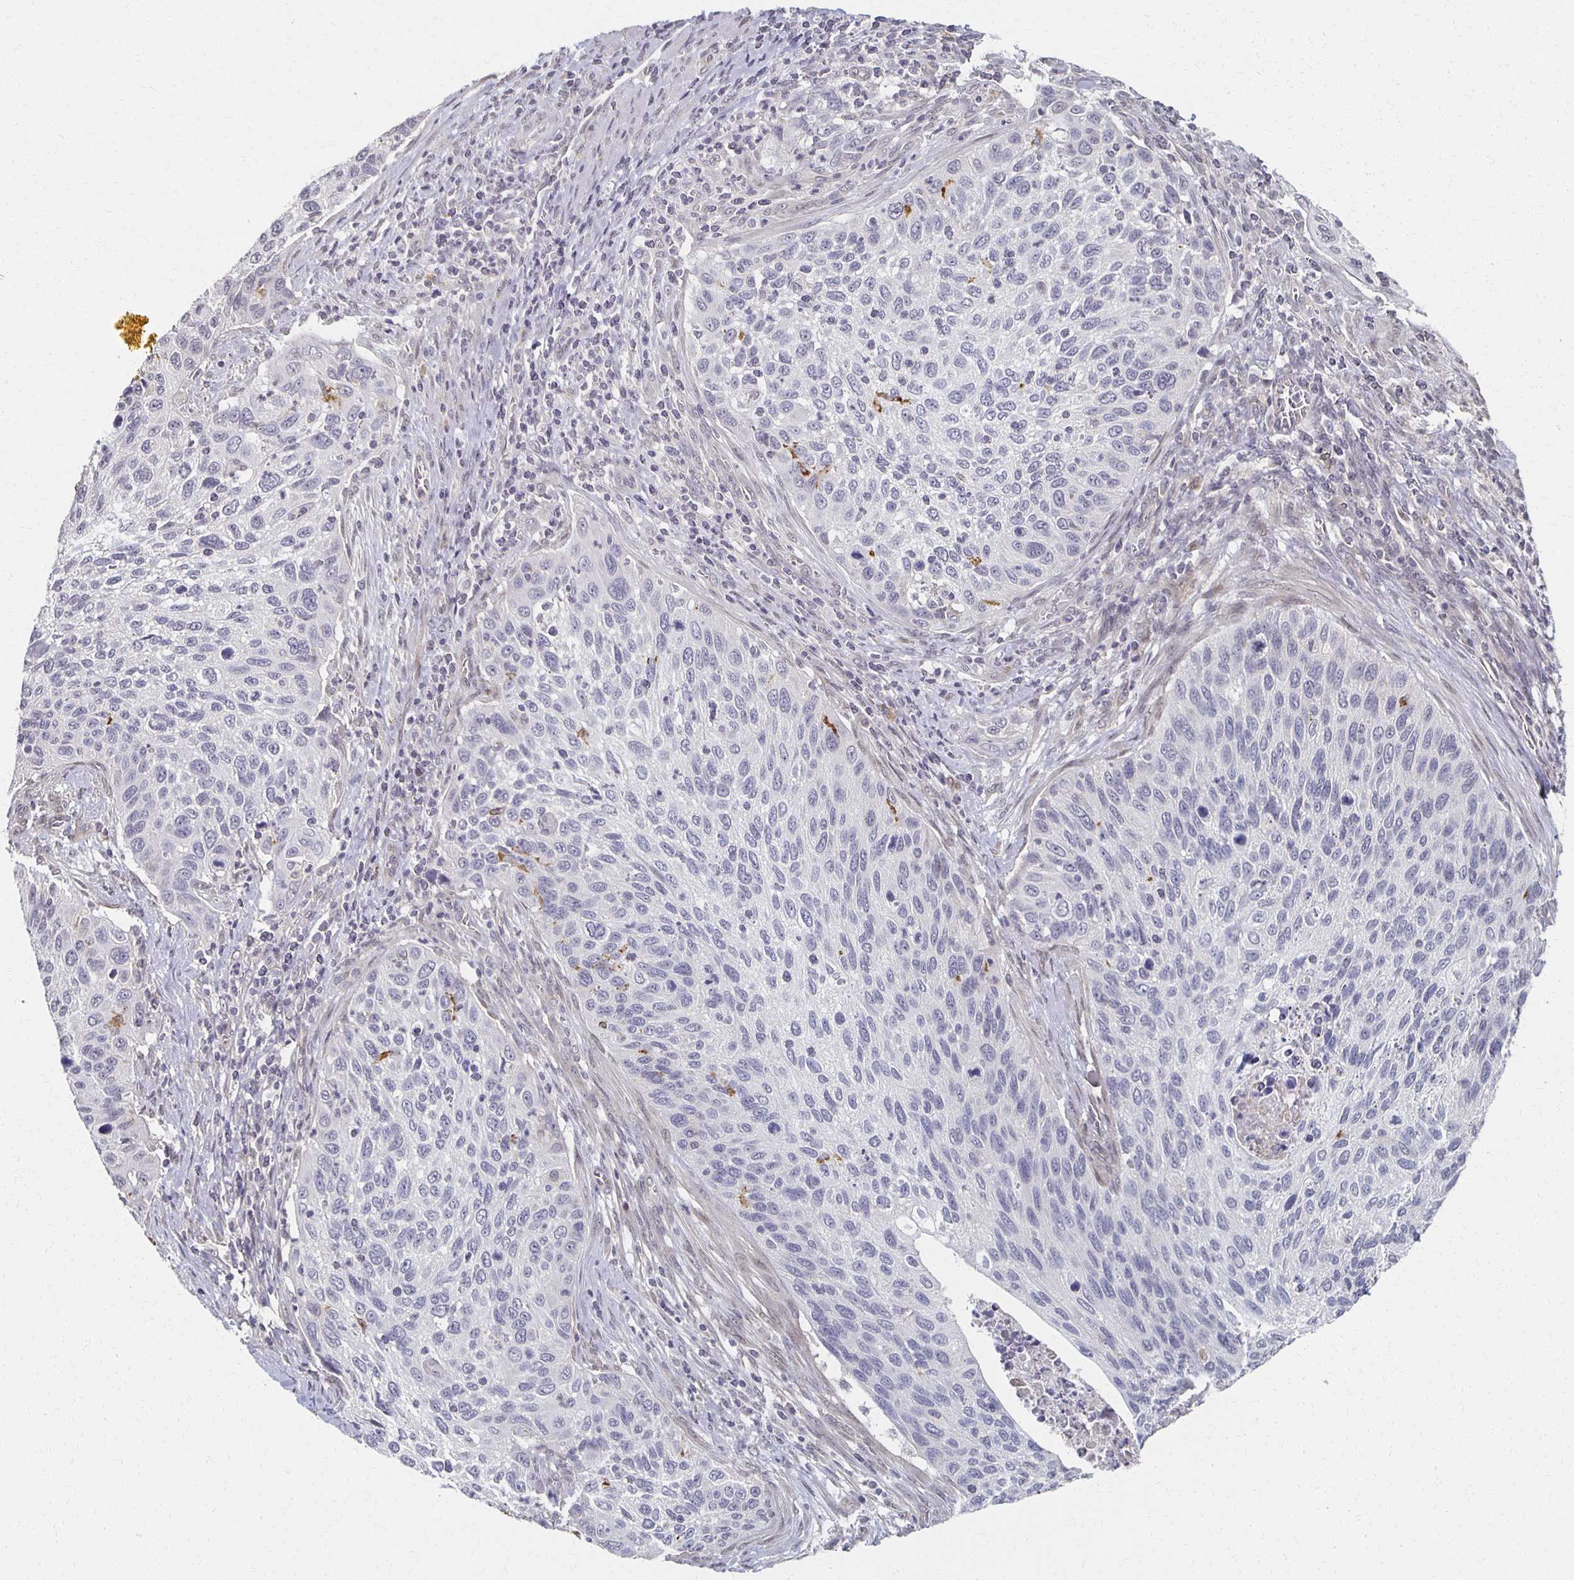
{"staining": {"intensity": "negative", "quantity": "none", "location": "none"}, "tissue": "cervical cancer", "cell_type": "Tumor cells", "image_type": "cancer", "snomed": [{"axis": "morphology", "description": "Squamous cell carcinoma, NOS"}, {"axis": "topography", "description": "Cervix"}], "caption": "Squamous cell carcinoma (cervical) was stained to show a protein in brown. There is no significant expression in tumor cells. (DAB (3,3'-diaminobenzidine) immunohistochemistry with hematoxylin counter stain).", "gene": "DAB1", "patient": {"sex": "female", "age": 70}}